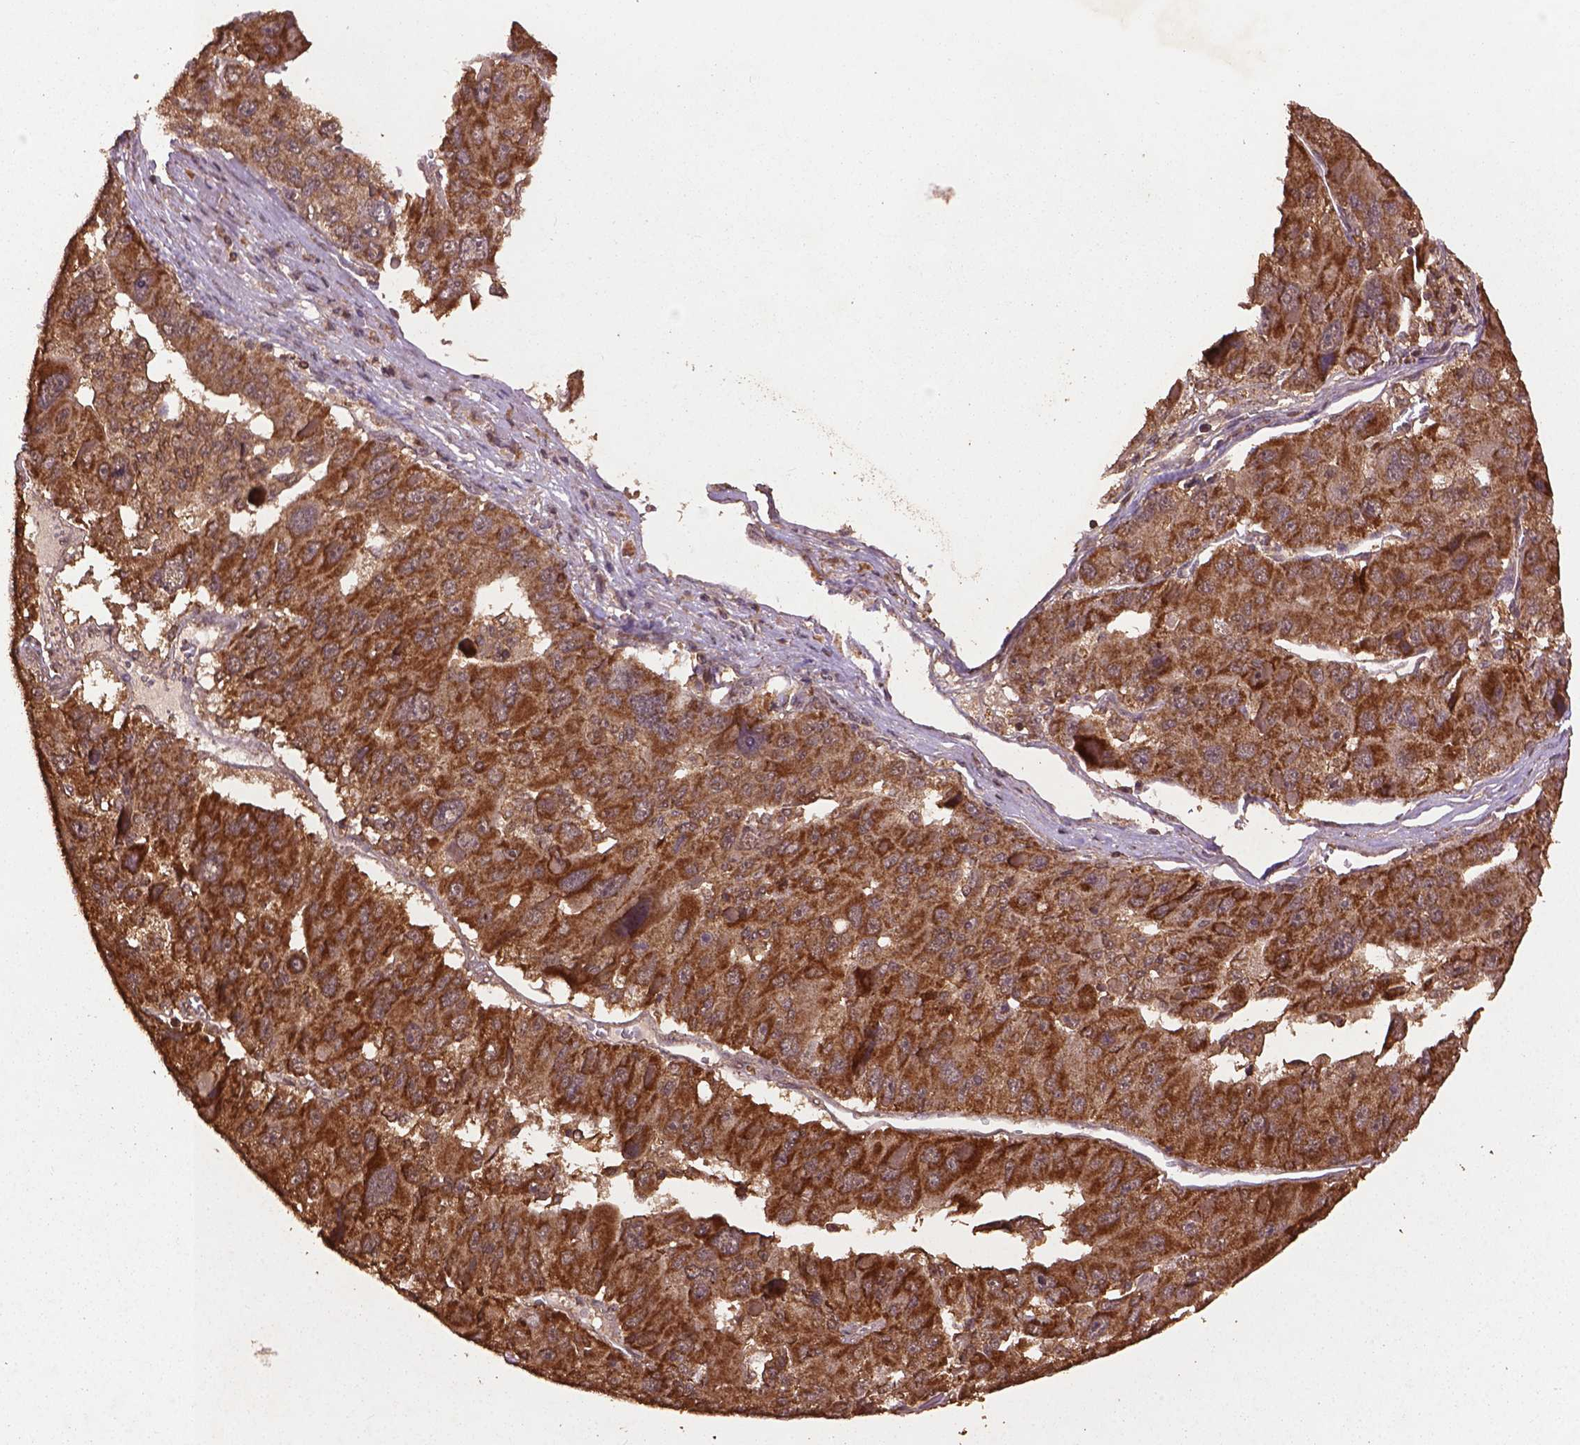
{"staining": {"intensity": "moderate", "quantity": ">75%", "location": "cytoplasmic/membranous"}, "tissue": "liver cancer", "cell_type": "Tumor cells", "image_type": "cancer", "snomed": [{"axis": "morphology", "description": "Carcinoma, Hepatocellular, NOS"}, {"axis": "topography", "description": "Liver"}], "caption": "Immunohistochemistry (IHC) (DAB (3,3'-diaminobenzidine)) staining of liver cancer reveals moderate cytoplasmic/membranous protein positivity in about >75% of tumor cells.", "gene": "BABAM1", "patient": {"sex": "female", "age": 41}}